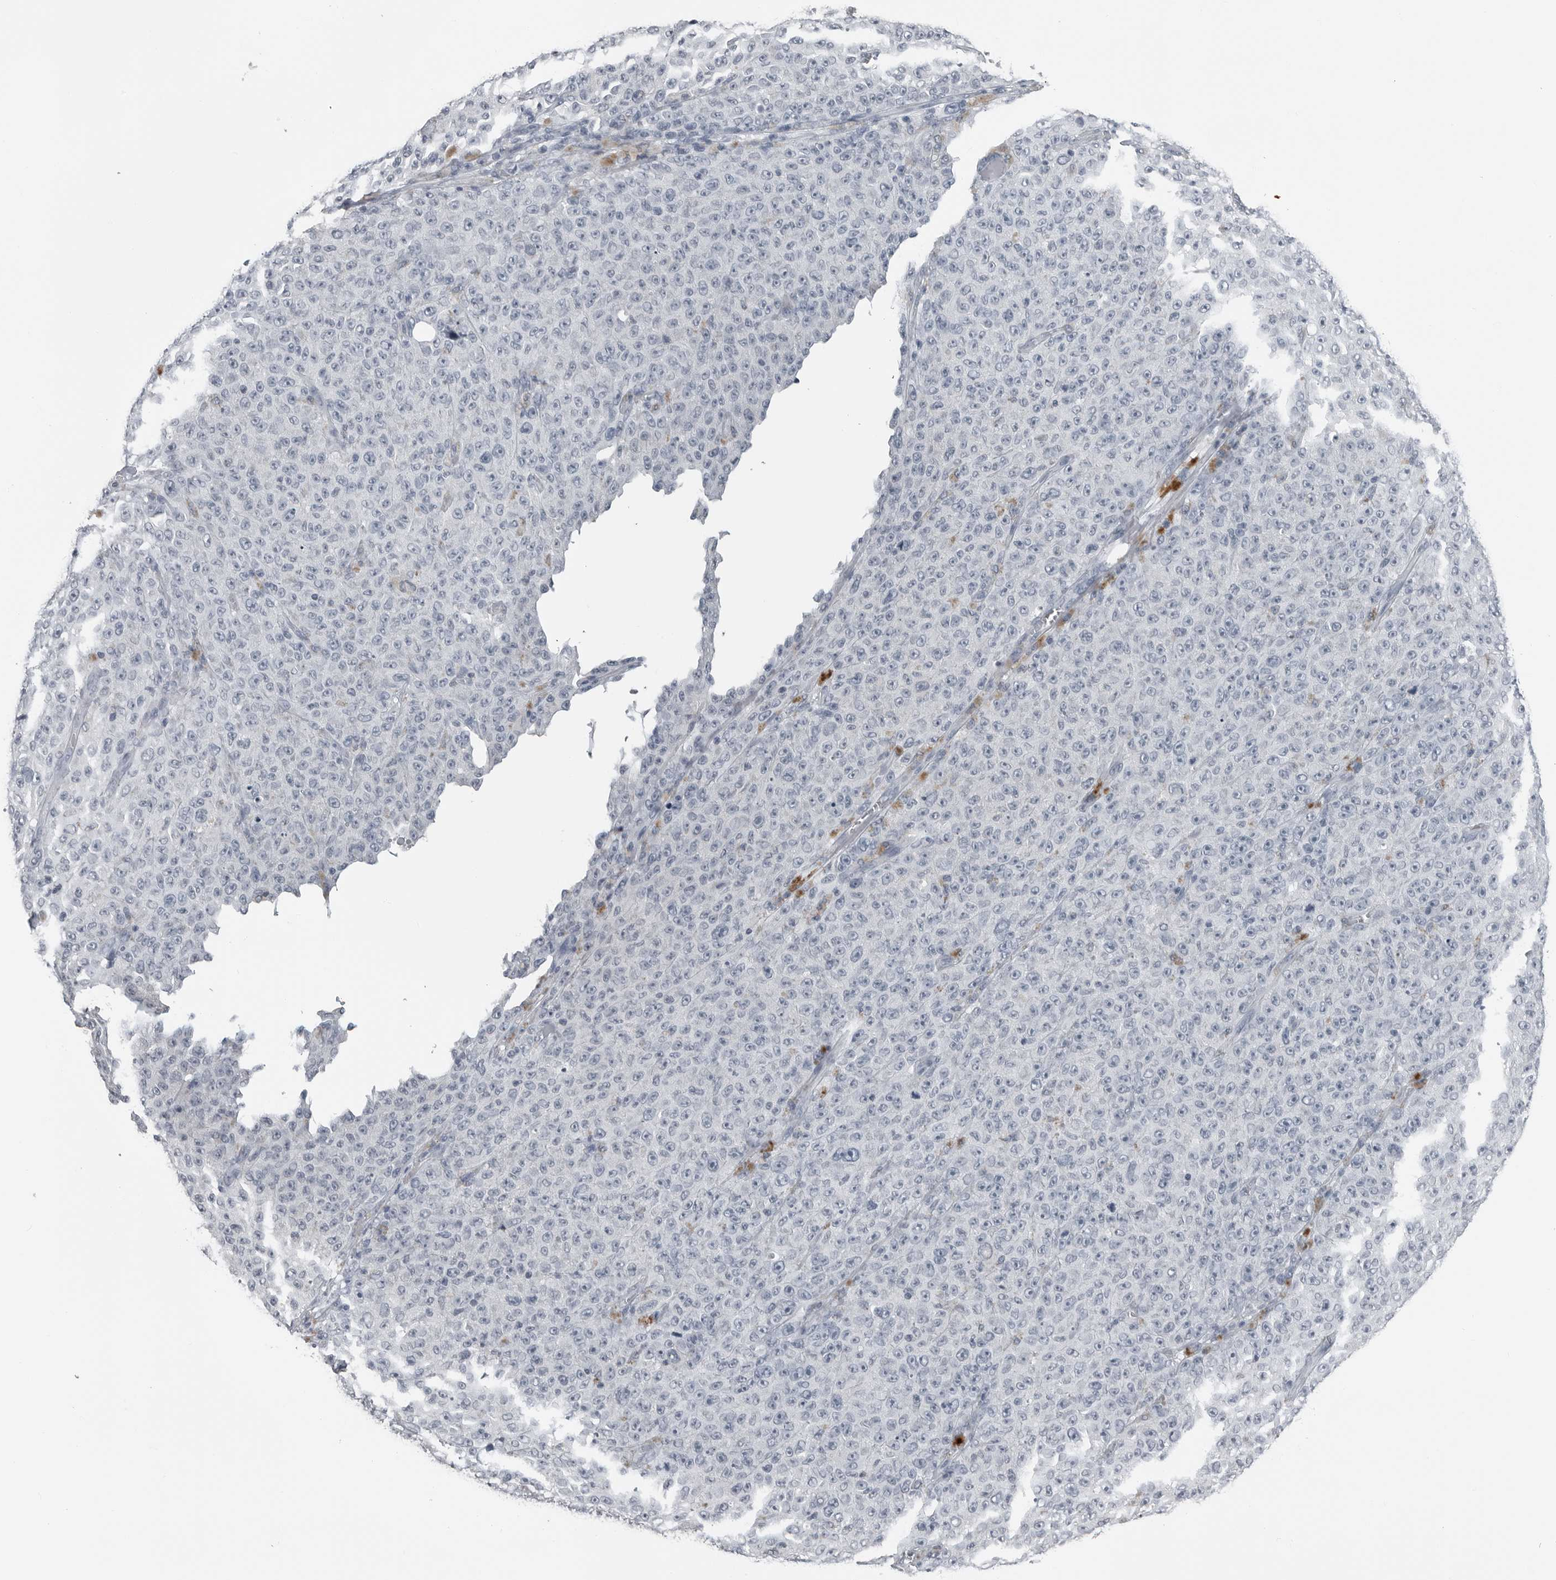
{"staining": {"intensity": "negative", "quantity": "none", "location": "none"}, "tissue": "melanoma", "cell_type": "Tumor cells", "image_type": "cancer", "snomed": [{"axis": "morphology", "description": "Malignant melanoma, NOS"}, {"axis": "topography", "description": "Skin"}], "caption": "Tumor cells show no significant expression in melanoma. (DAB (3,3'-diaminobenzidine) IHC visualized using brightfield microscopy, high magnification).", "gene": "SPINK1", "patient": {"sex": "female", "age": 82}}